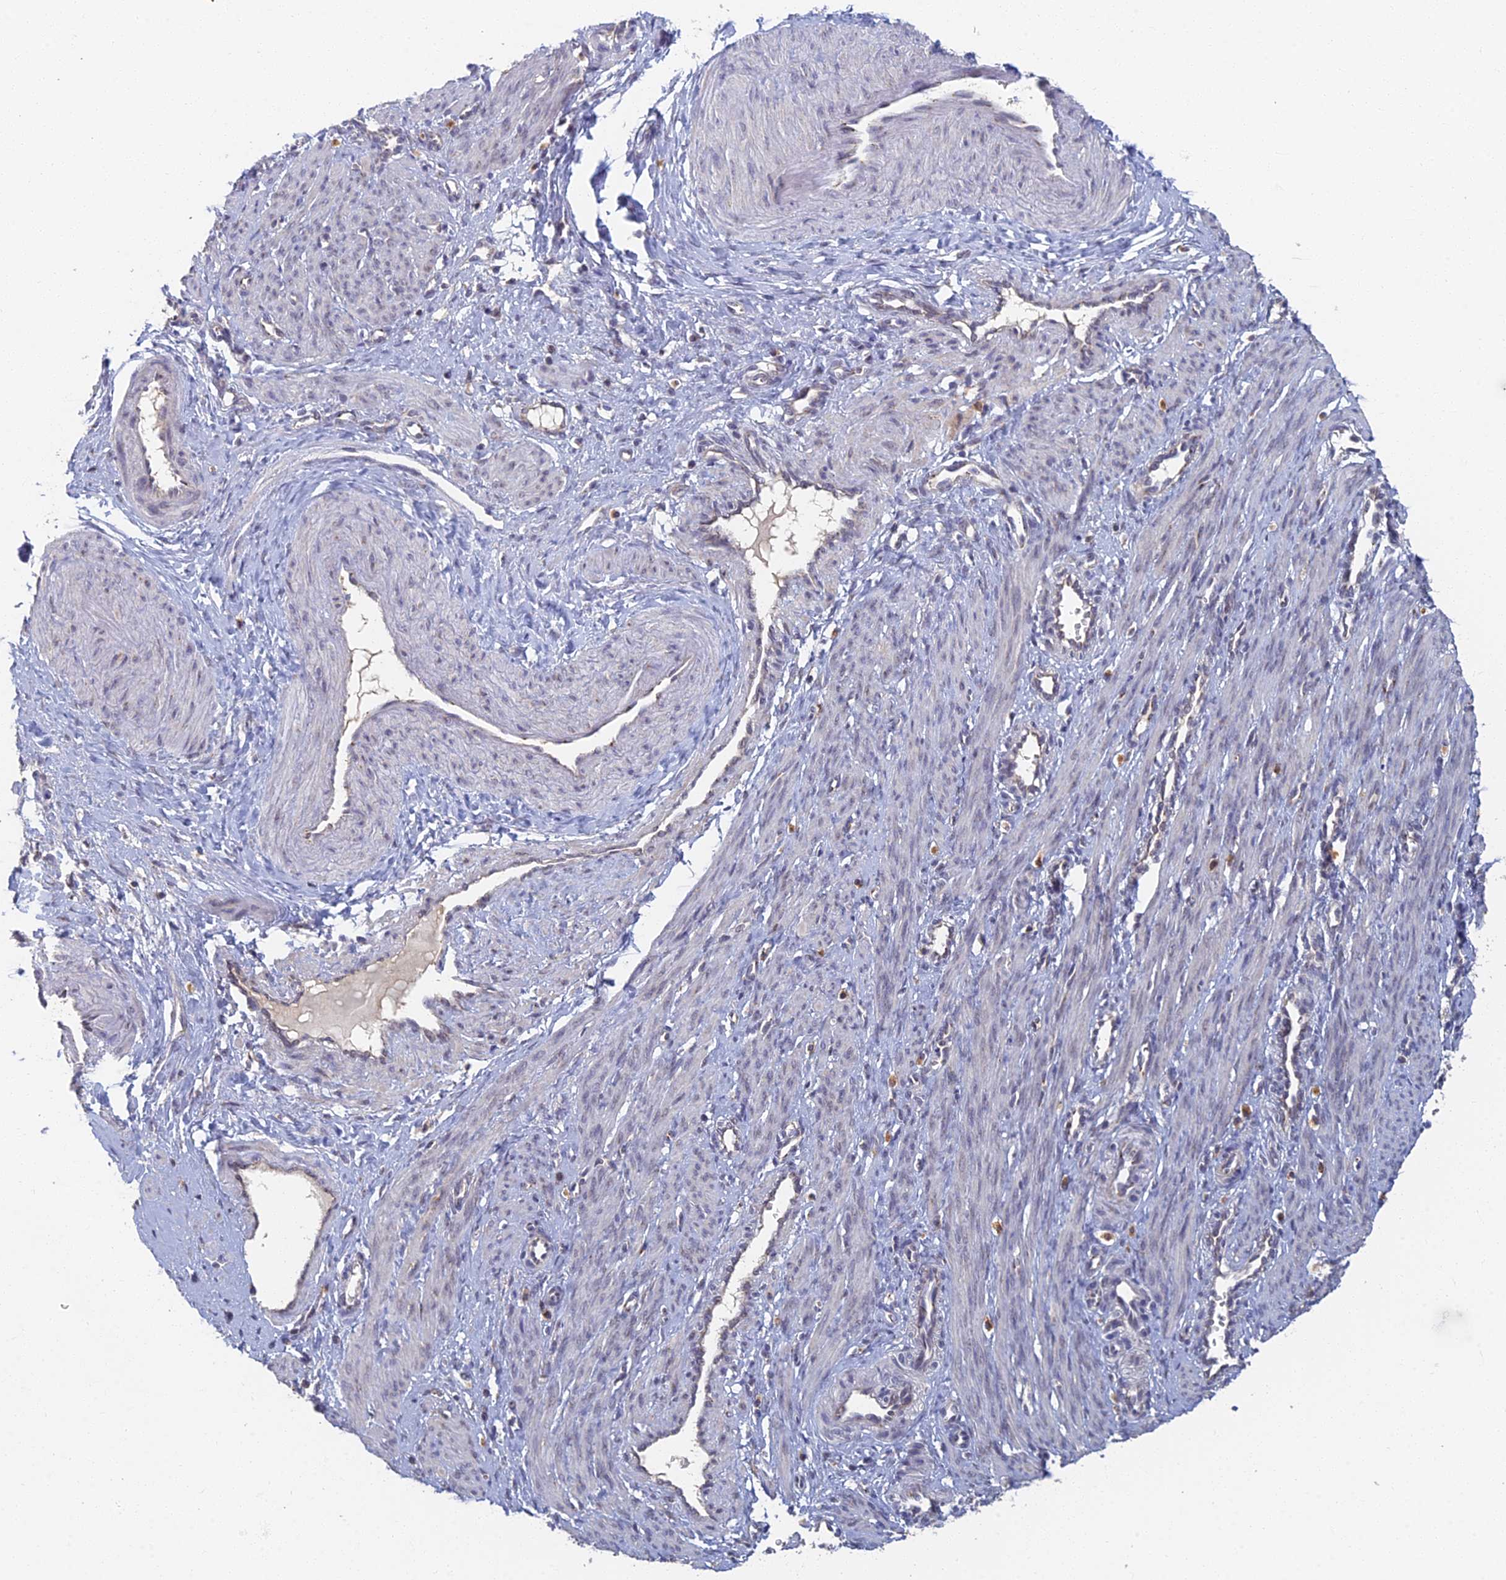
{"staining": {"intensity": "negative", "quantity": "none", "location": "none"}, "tissue": "smooth muscle", "cell_type": "Smooth muscle cells", "image_type": "normal", "snomed": [{"axis": "morphology", "description": "Normal tissue, NOS"}, {"axis": "topography", "description": "Endometrium"}], "caption": "This is an immunohistochemistry histopathology image of normal smooth muscle. There is no positivity in smooth muscle cells.", "gene": "GPATCH1", "patient": {"sex": "female", "age": 33}}